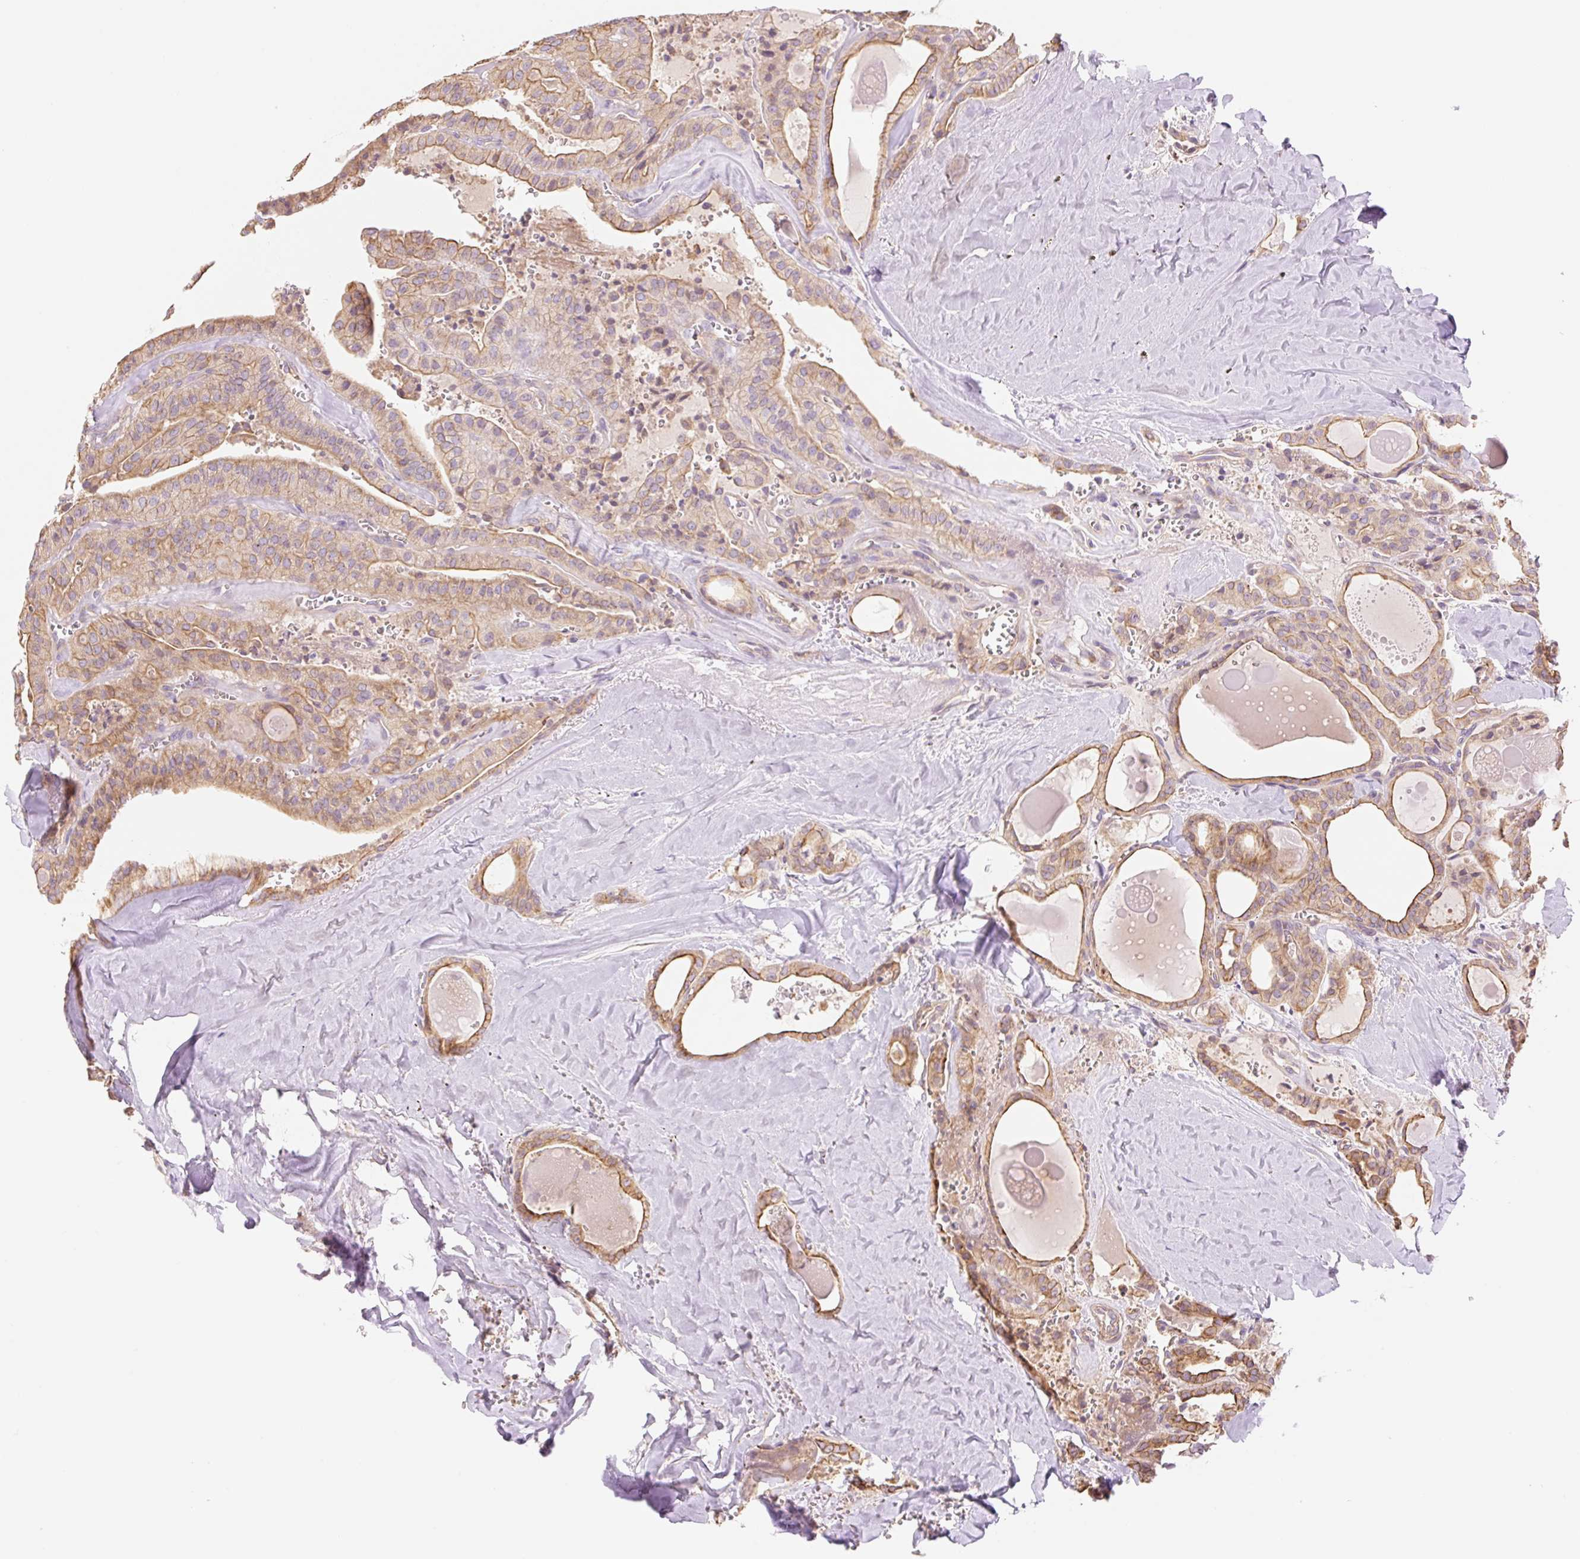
{"staining": {"intensity": "moderate", "quantity": ">75%", "location": "cytoplasmic/membranous"}, "tissue": "thyroid cancer", "cell_type": "Tumor cells", "image_type": "cancer", "snomed": [{"axis": "morphology", "description": "Papillary adenocarcinoma, NOS"}, {"axis": "topography", "description": "Thyroid gland"}], "caption": "This histopathology image exhibits papillary adenocarcinoma (thyroid) stained with immunohistochemistry to label a protein in brown. The cytoplasmic/membranous of tumor cells show moderate positivity for the protein. Nuclei are counter-stained blue.", "gene": "NLRP5", "patient": {"sex": "male", "age": 52}}